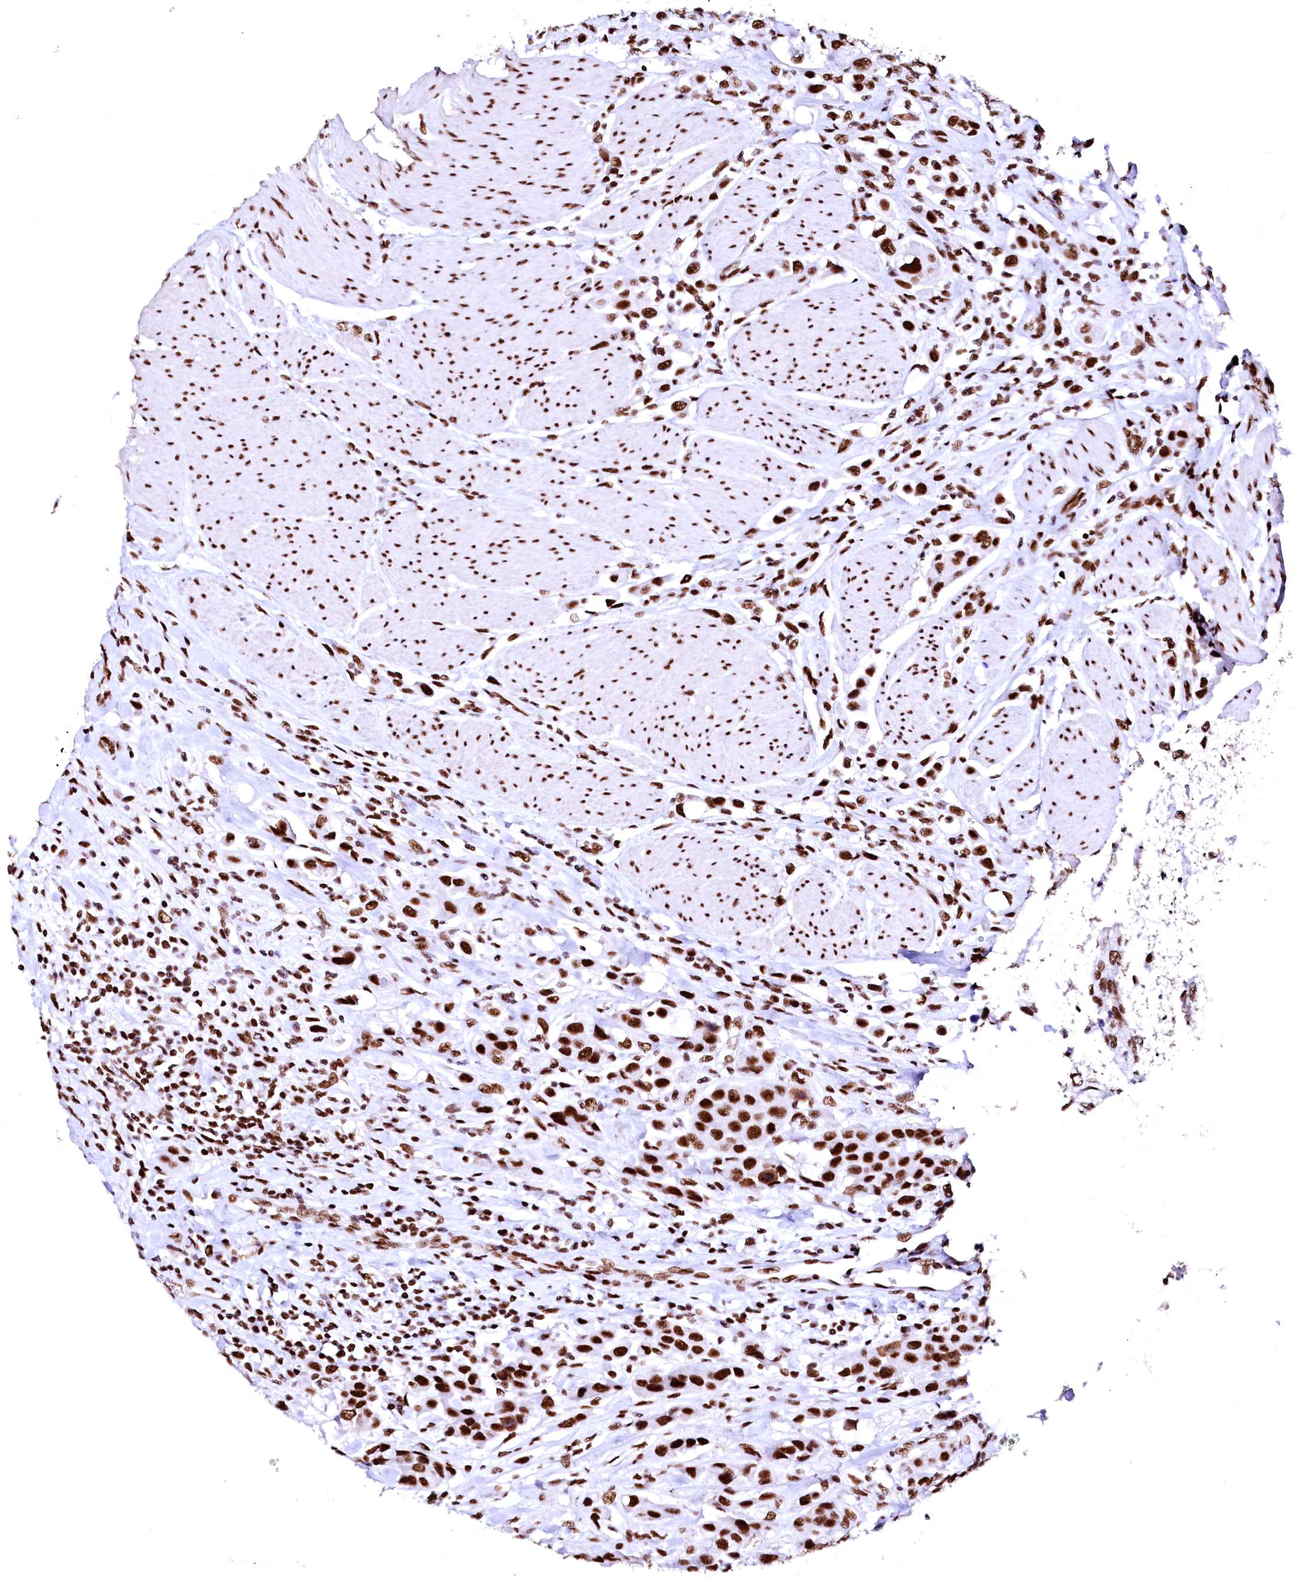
{"staining": {"intensity": "strong", "quantity": ">75%", "location": "nuclear"}, "tissue": "urothelial cancer", "cell_type": "Tumor cells", "image_type": "cancer", "snomed": [{"axis": "morphology", "description": "Urothelial carcinoma, High grade"}, {"axis": "topography", "description": "Urinary bladder"}], "caption": "Human urothelial cancer stained for a protein (brown) shows strong nuclear positive staining in about >75% of tumor cells.", "gene": "CPSF6", "patient": {"sex": "male", "age": 50}}